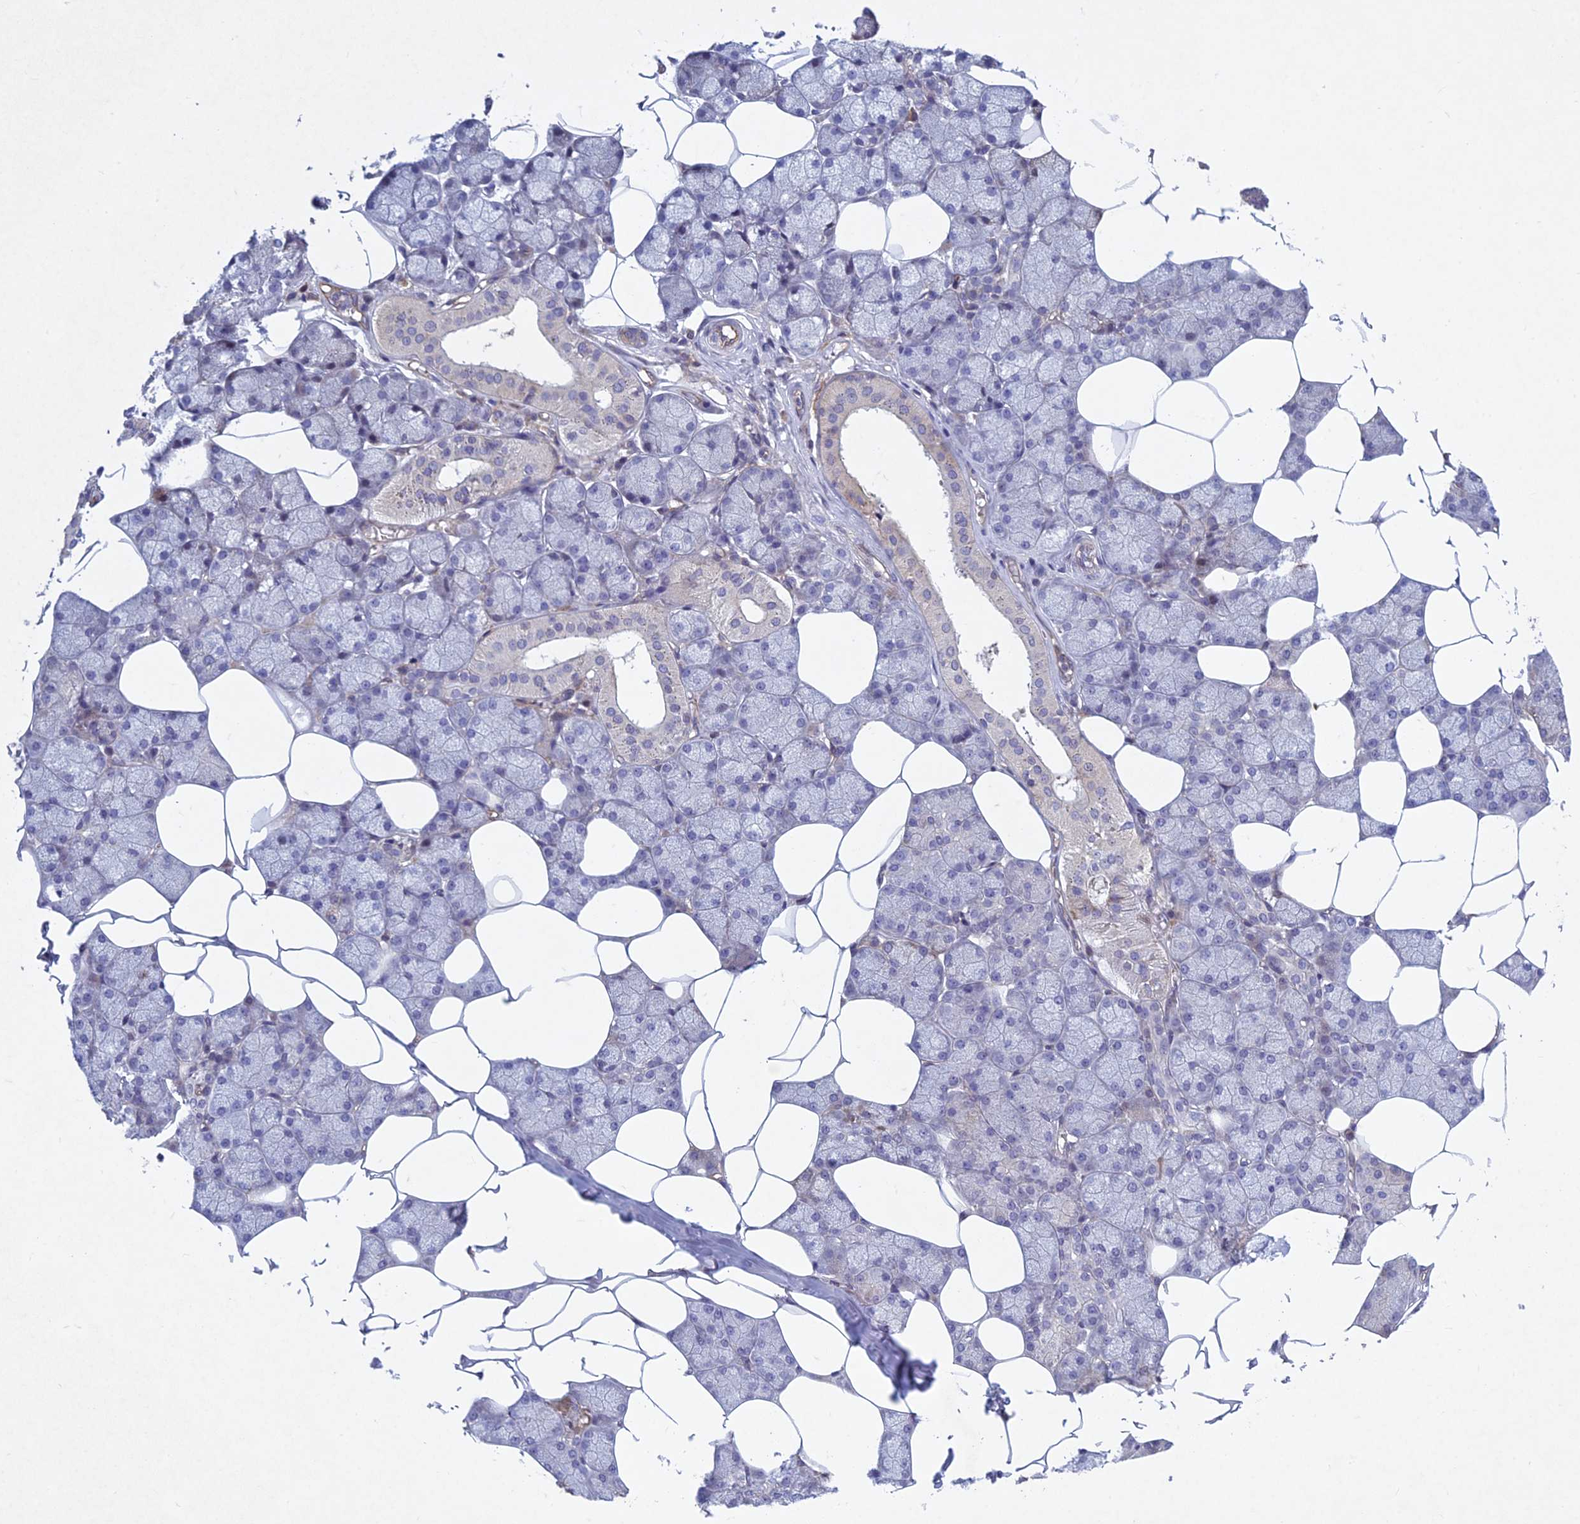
{"staining": {"intensity": "negative", "quantity": "none", "location": "none"}, "tissue": "salivary gland", "cell_type": "Glandular cells", "image_type": "normal", "snomed": [{"axis": "morphology", "description": "Normal tissue, NOS"}, {"axis": "topography", "description": "Salivary gland"}], "caption": "Benign salivary gland was stained to show a protein in brown. There is no significant staining in glandular cells. (Stains: DAB (3,3'-diaminobenzidine) immunohistochemistry with hematoxylin counter stain, Microscopy: brightfield microscopy at high magnification).", "gene": "PTHLH", "patient": {"sex": "male", "age": 62}}